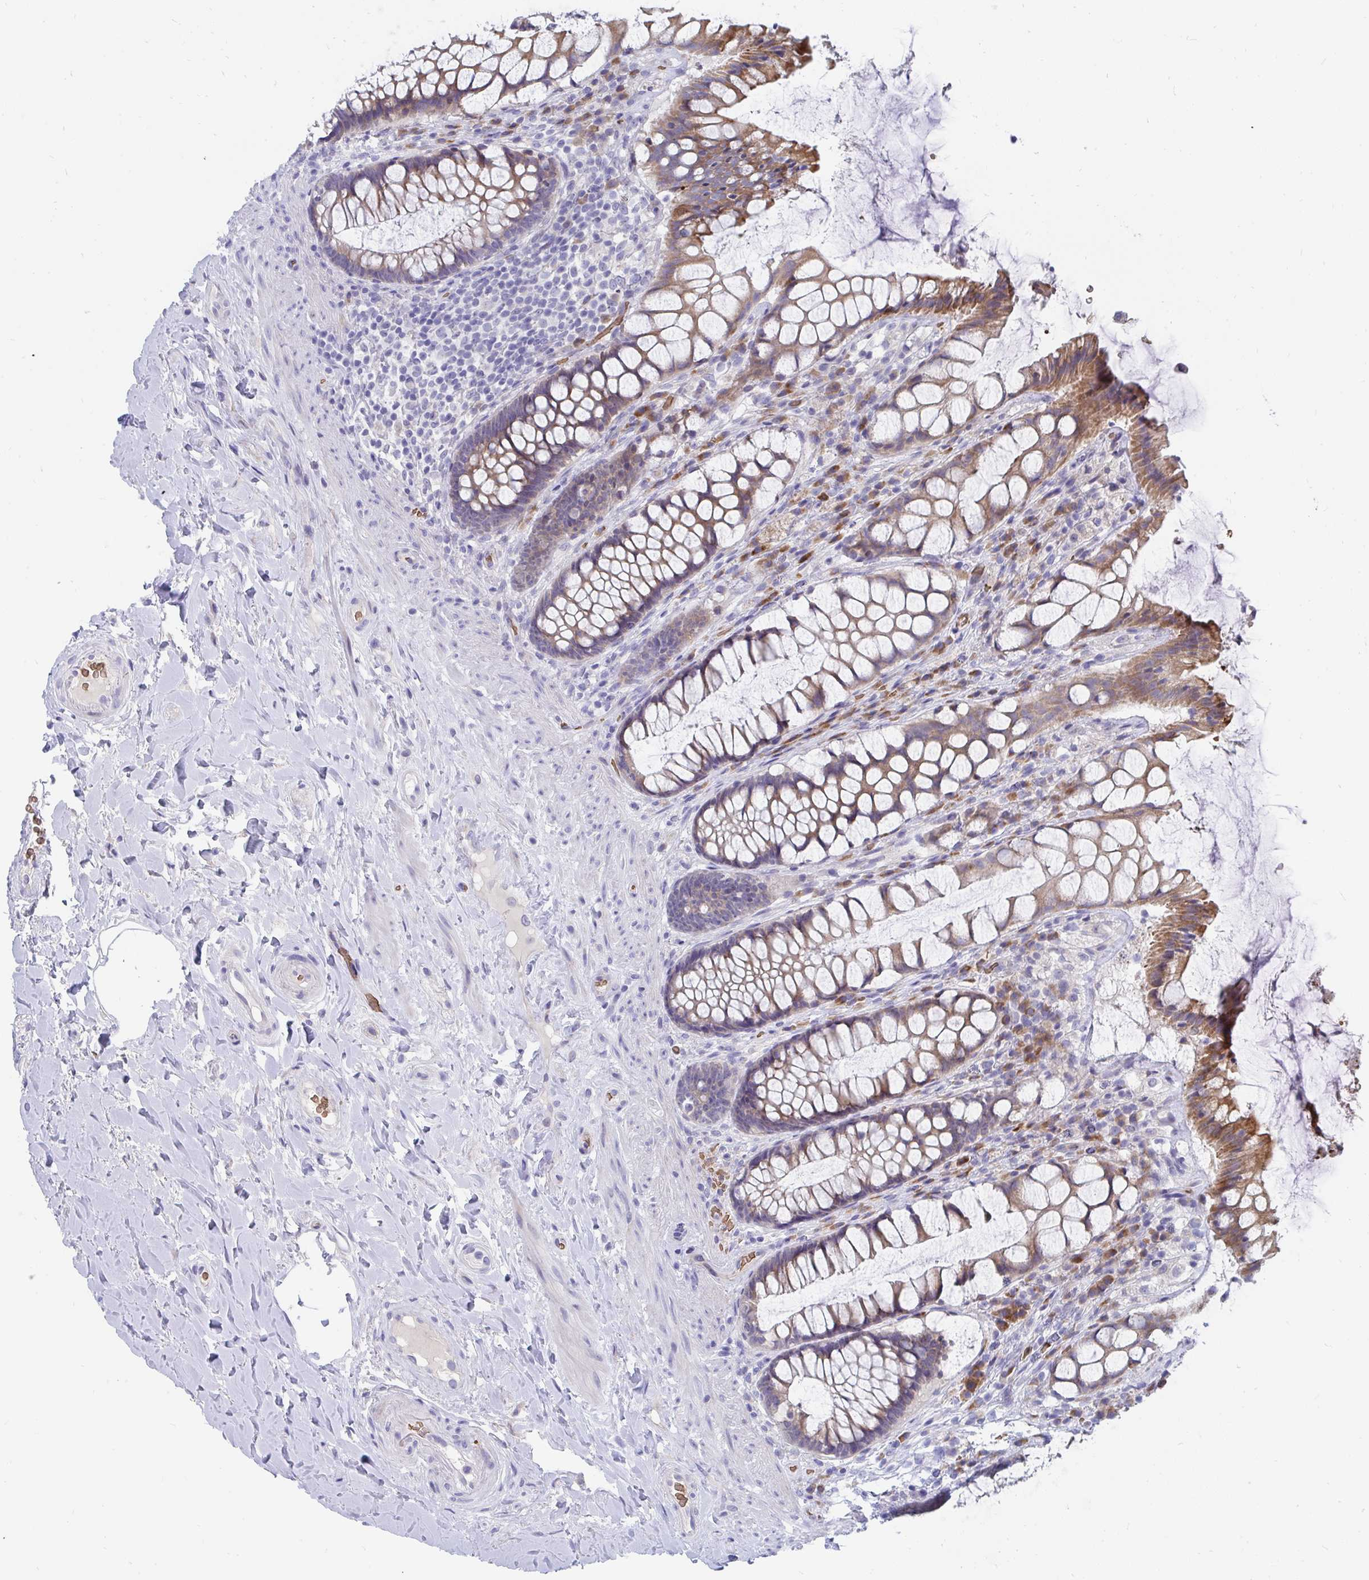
{"staining": {"intensity": "moderate", "quantity": "25%-75%", "location": "cytoplasmic/membranous"}, "tissue": "rectum", "cell_type": "Glandular cells", "image_type": "normal", "snomed": [{"axis": "morphology", "description": "Normal tissue, NOS"}, {"axis": "topography", "description": "Rectum"}], "caption": "A histopathology image showing moderate cytoplasmic/membranous staining in about 25%-75% of glandular cells in benign rectum, as visualized by brown immunohistochemical staining.", "gene": "MROH2B", "patient": {"sex": "female", "age": 58}}